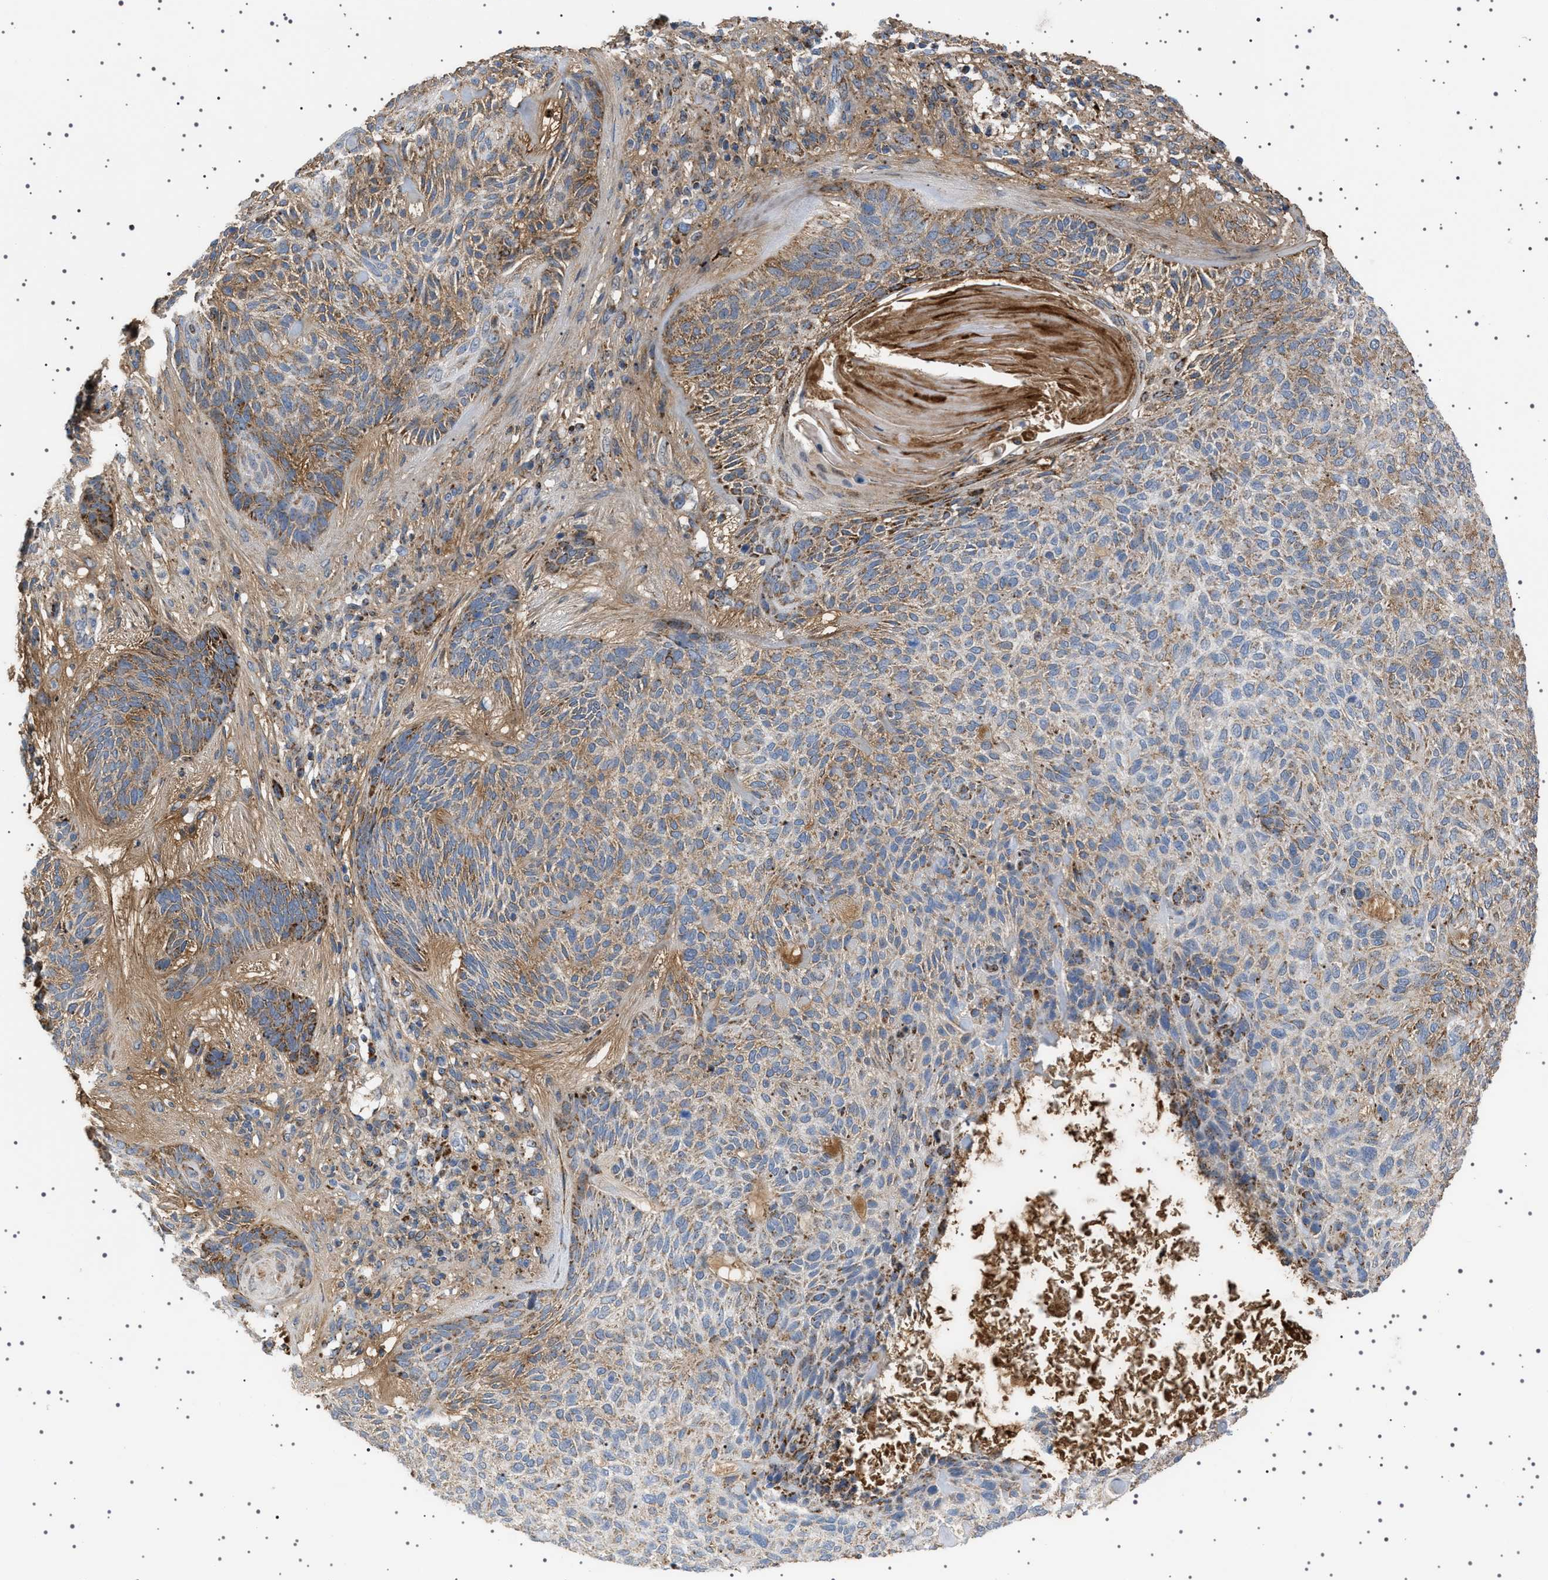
{"staining": {"intensity": "moderate", "quantity": "25%-75%", "location": "cytoplasmic/membranous"}, "tissue": "skin cancer", "cell_type": "Tumor cells", "image_type": "cancer", "snomed": [{"axis": "morphology", "description": "Basal cell carcinoma"}, {"axis": "topography", "description": "Skin"}], "caption": "Moderate cytoplasmic/membranous expression for a protein is seen in approximately 25%-75% of tumor cells of skin cancer using immunohistochemistry (IHC).", "gene": "UBXN8", "patient": {"sex": "male", "age": 55}}